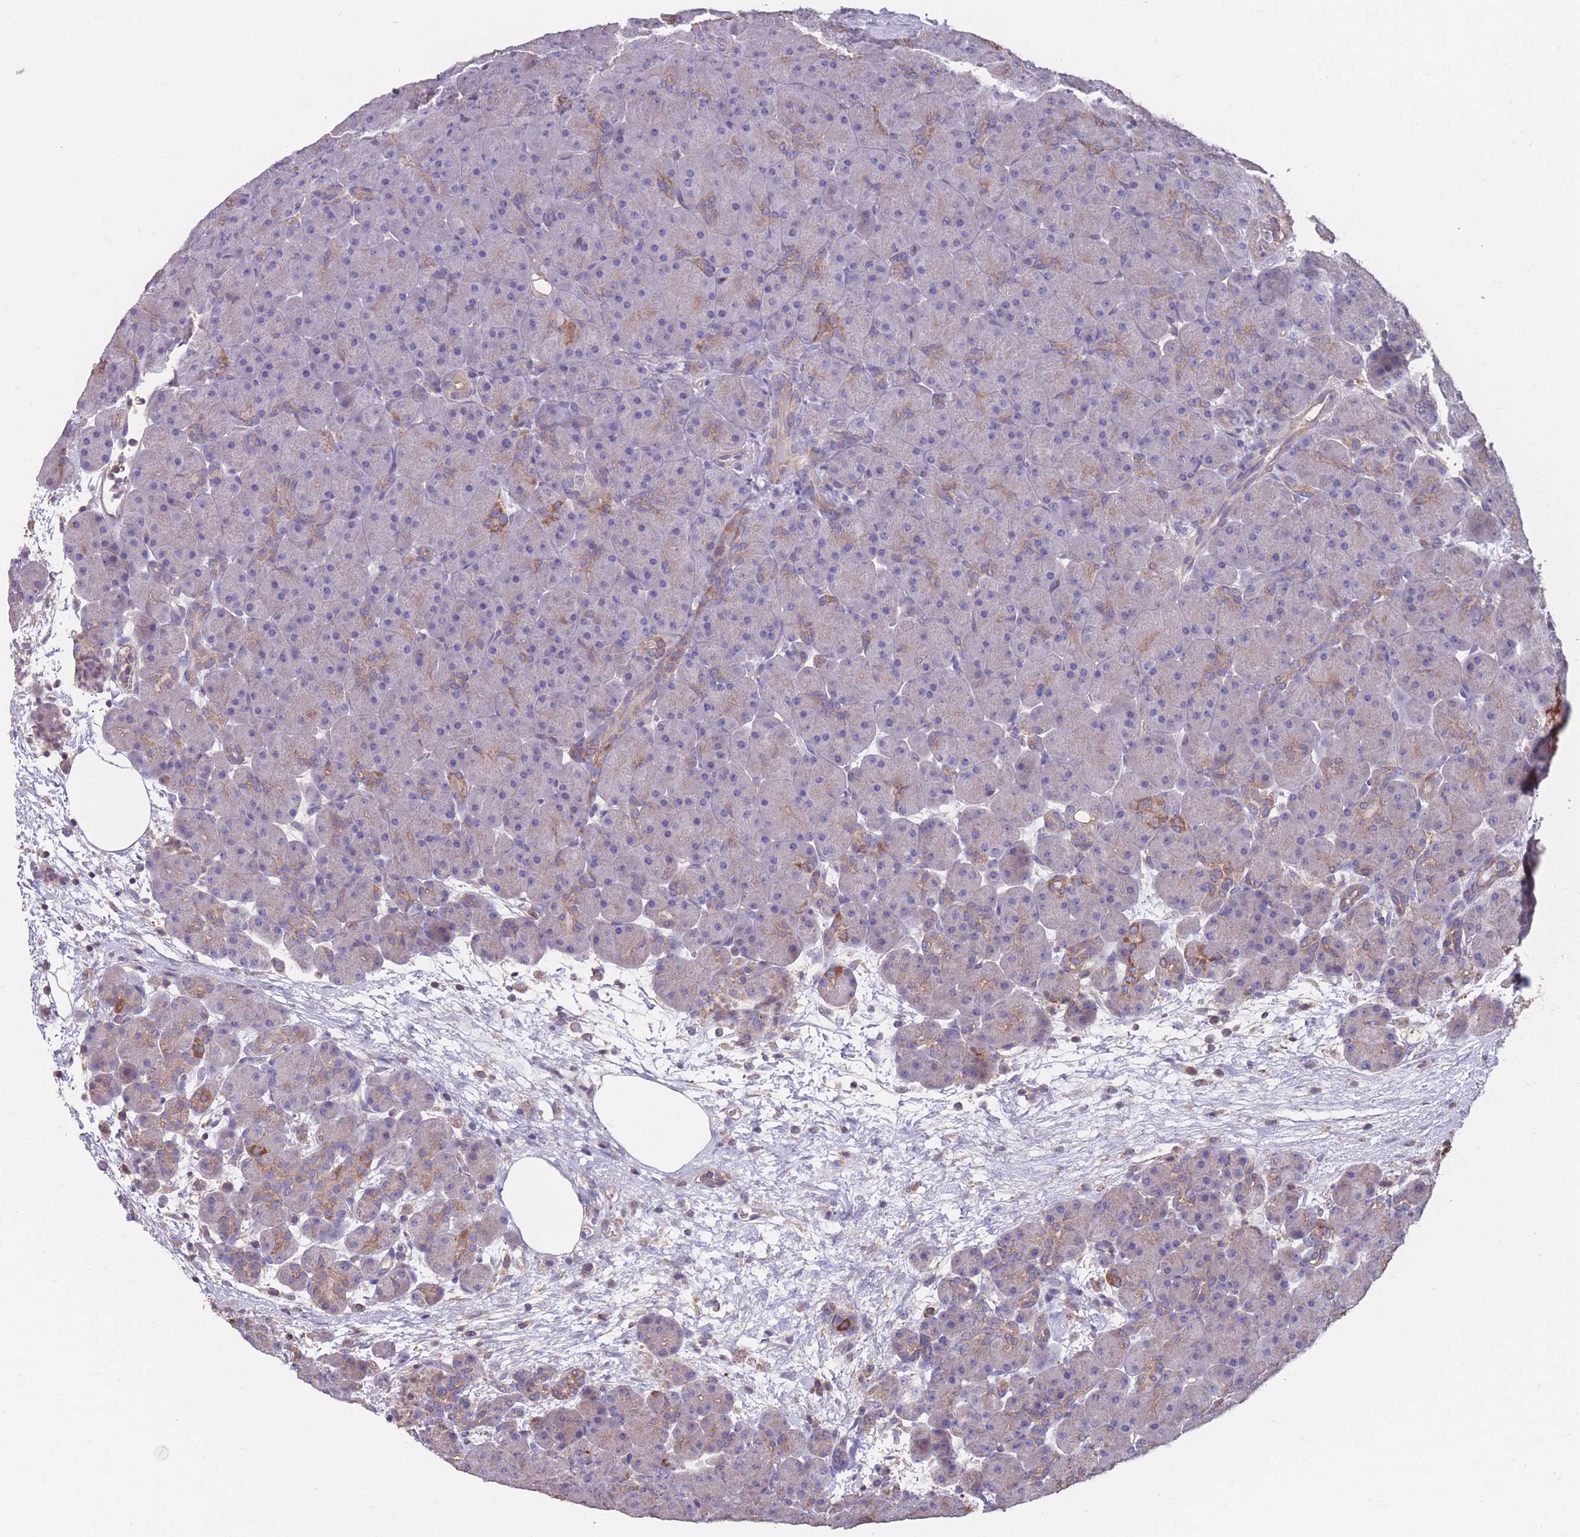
{"staining": {"intensity": "moderate", "quantity": "<25%", "location": "cytoplasmic/membranous"}, "tissue": "pancreas", "cell_type": "Exocrine glandular cells", "image_type": "normal", "snomed": [{"axis": "morphology", "description": "Normal tissue, NOS"}, {"axis": "topography", "description": "Pancreas"}], "caption": "The micrograph exhibits staining of normal pancreas, revealing moderate cytoplasmic/membranous protein staining (brown color) within exocrine glandular cells.", "gene": "NUDT21", "patient": {"sex": "male", "age": 66}}